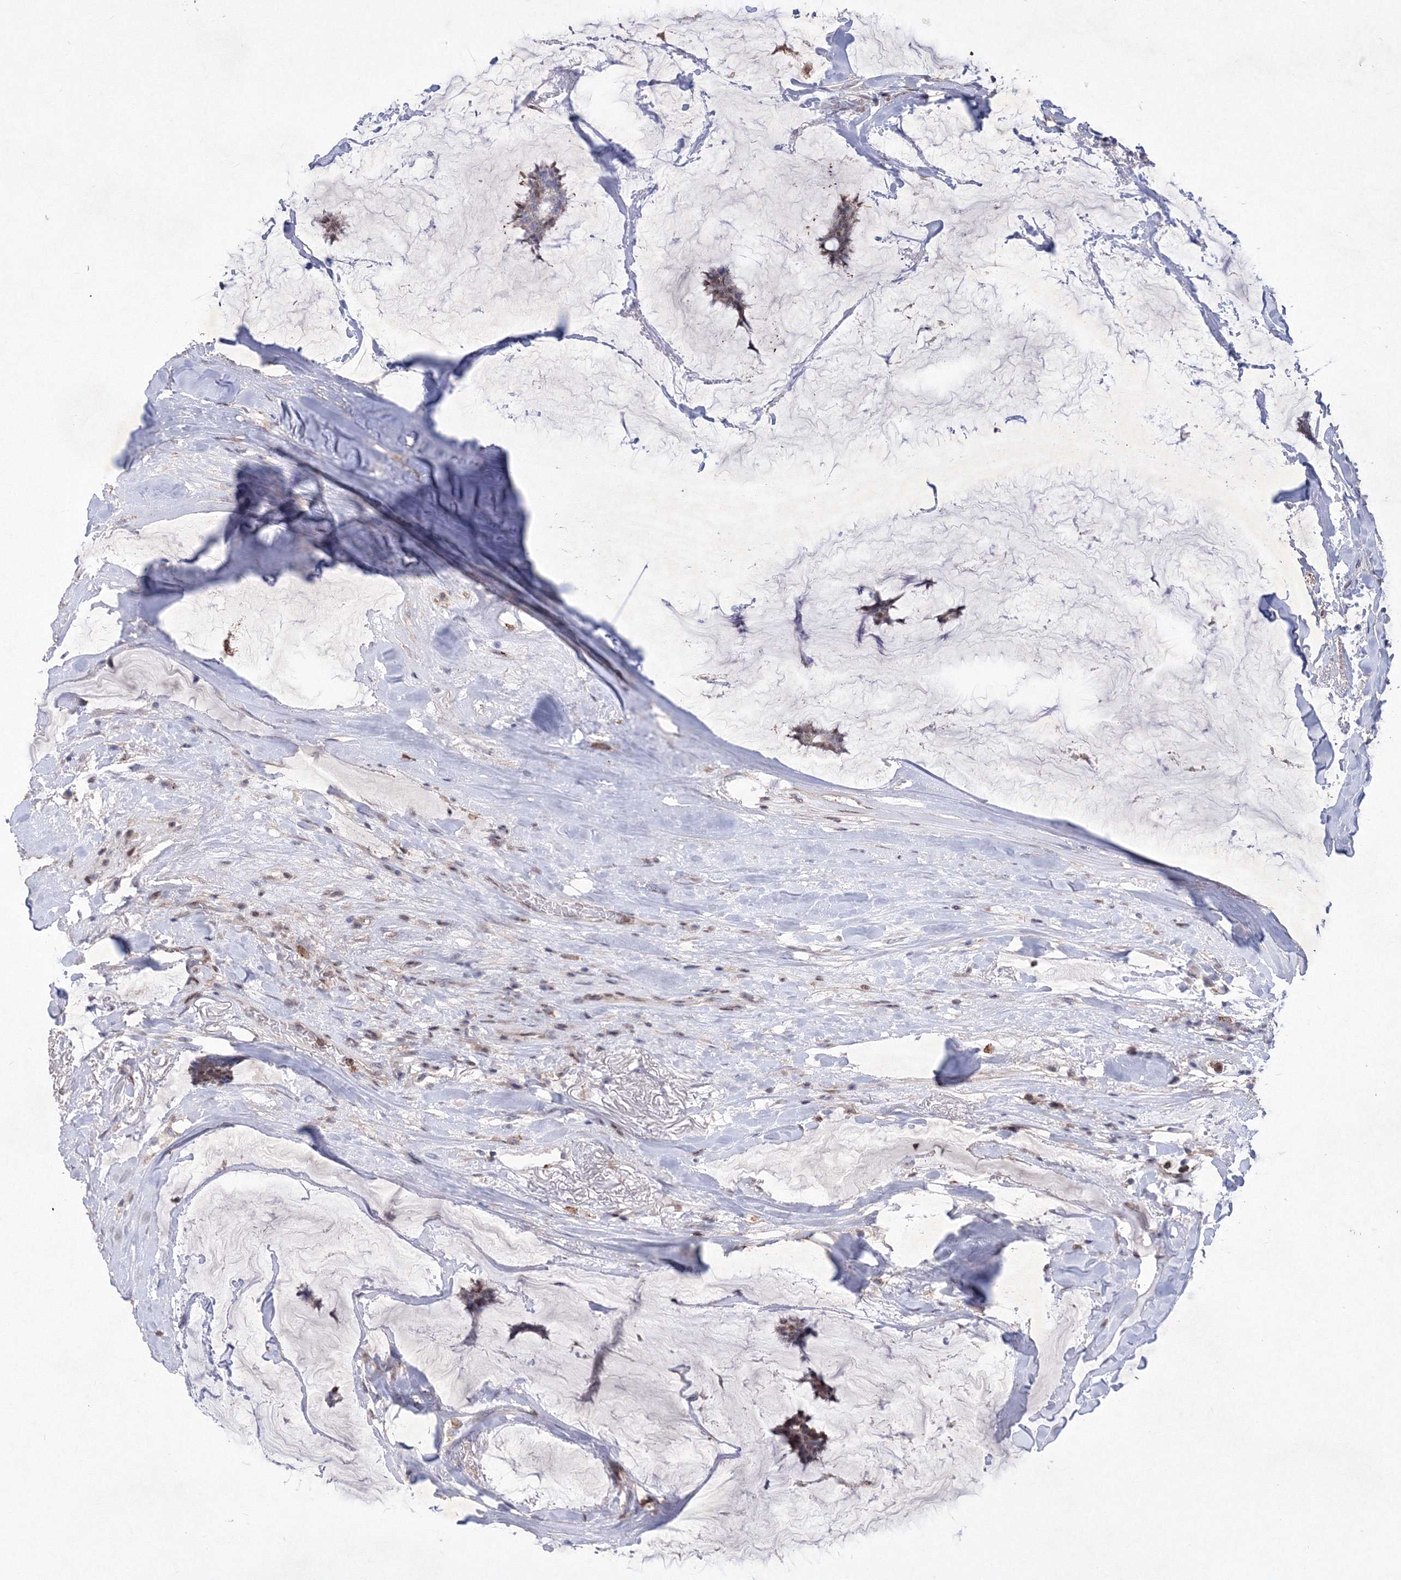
{"staining": {"intensity": "moderate", "quantity": "<25%", "location": "nuclear"}, "tissue": "breast cancer", "cell_type": "Tumor cells", "image_type": "cancer", "snomed": [{"axis": "morphology", "description": "Duct carcinoma"}, {"axis": "topography", "description": "Breast"}], "caption": "Breast cancer stained with DAB (3,3'-diaminobenzidine) IHC displays low levels of moderate nuclear staining in approximately <25% of tumor cells. (DAB (3,3'-diaminobenzidine) = brown stain, brightfield microscopy at high magnification).", "gene": "RNPEPL1", "patient": {"sex": "female", "age": 93}}